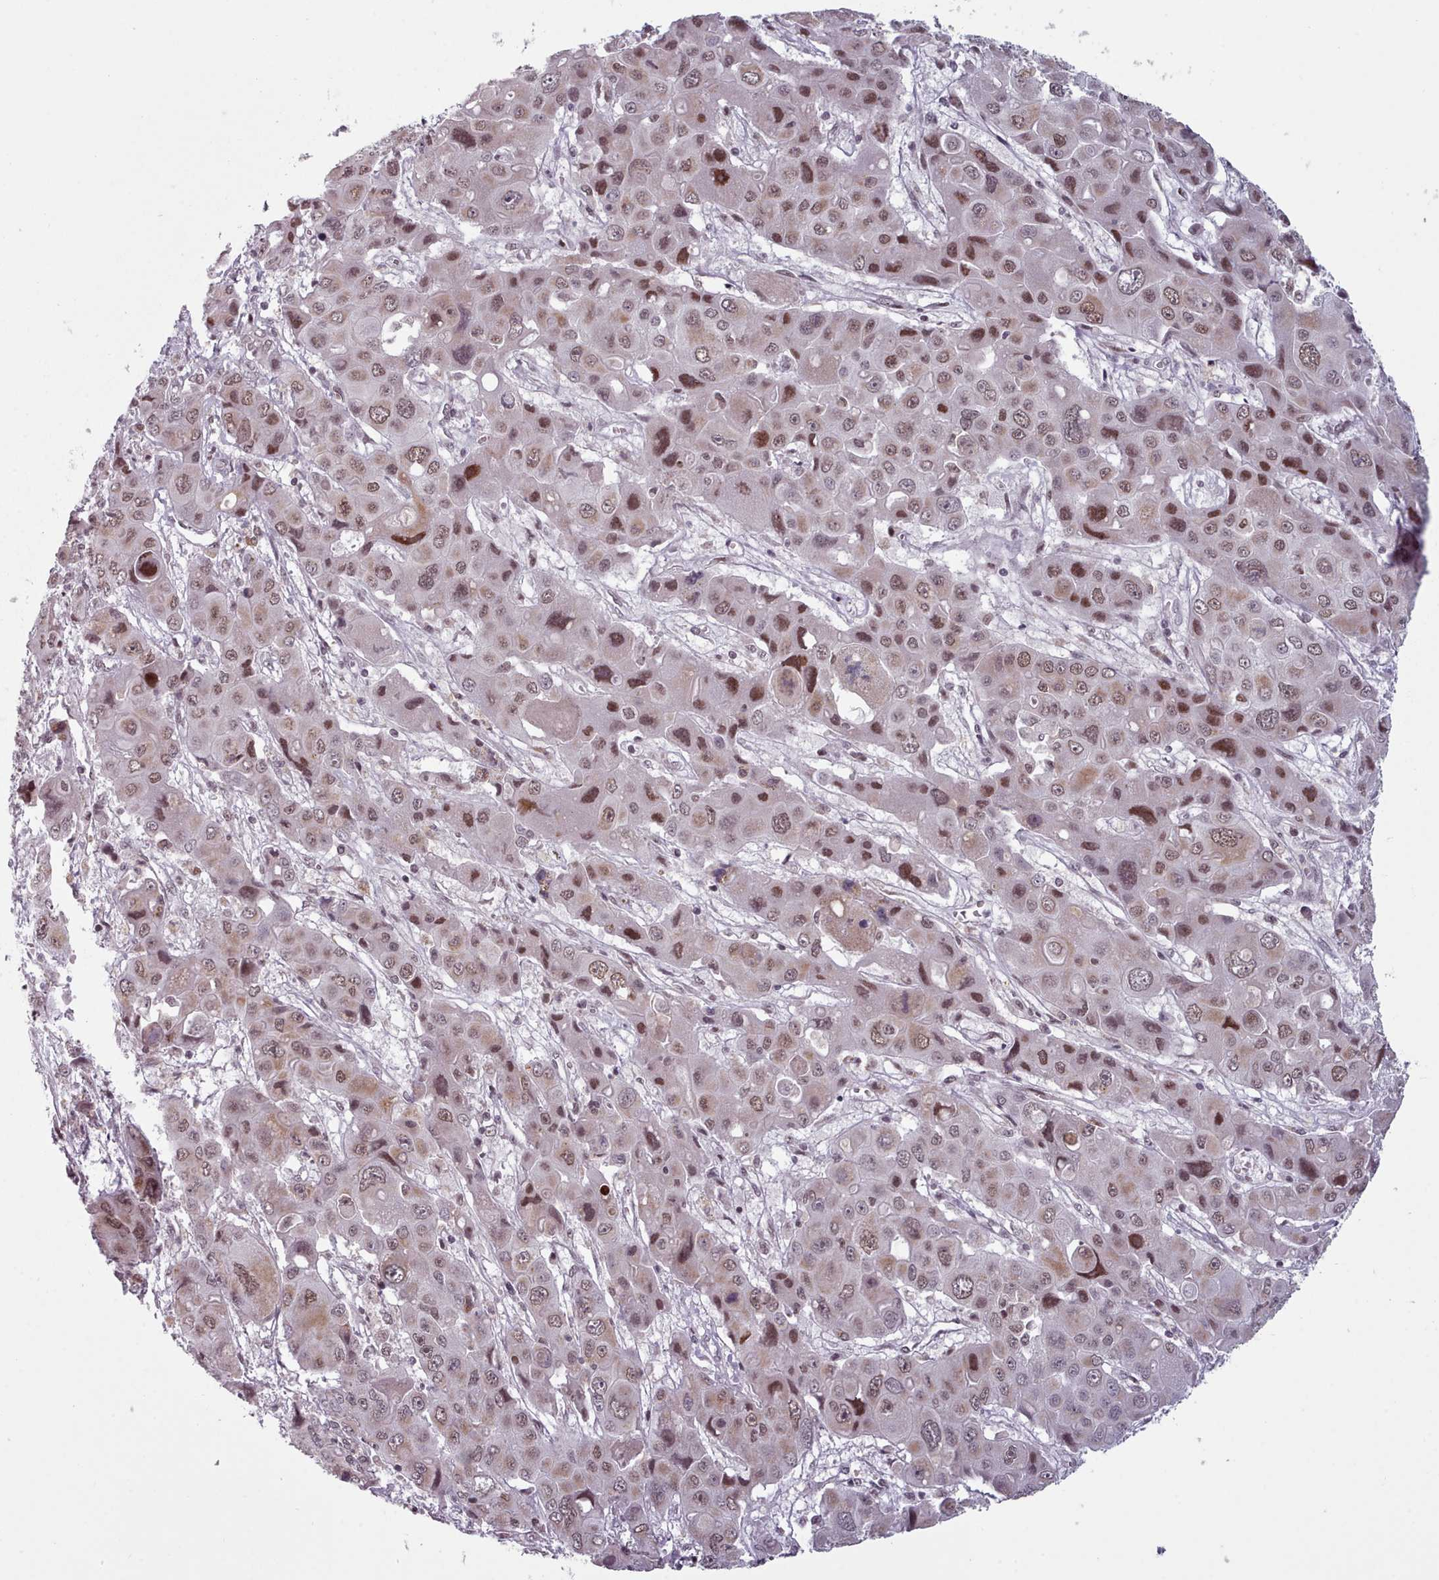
{"staining": {"intensity": "moderate", "quantity": ">75%", "location": "nuclear"}, "tissue": "liver cancer", "cell_type": "Tumor cells", "image_type": "cancer", "snomed": [{"axis": "morphology", "description": "Cholangiocarcinoma"}, {"axis": "topography", "description": "Liver"}], "caption": "Approximately >75% of tumor cells in liver cancer reveal moderate nuclear protein staining as visualized by brown immunohistochemical staining.", "gene": "SRSF9", "patient": {"sex": "male", "age": 67}}